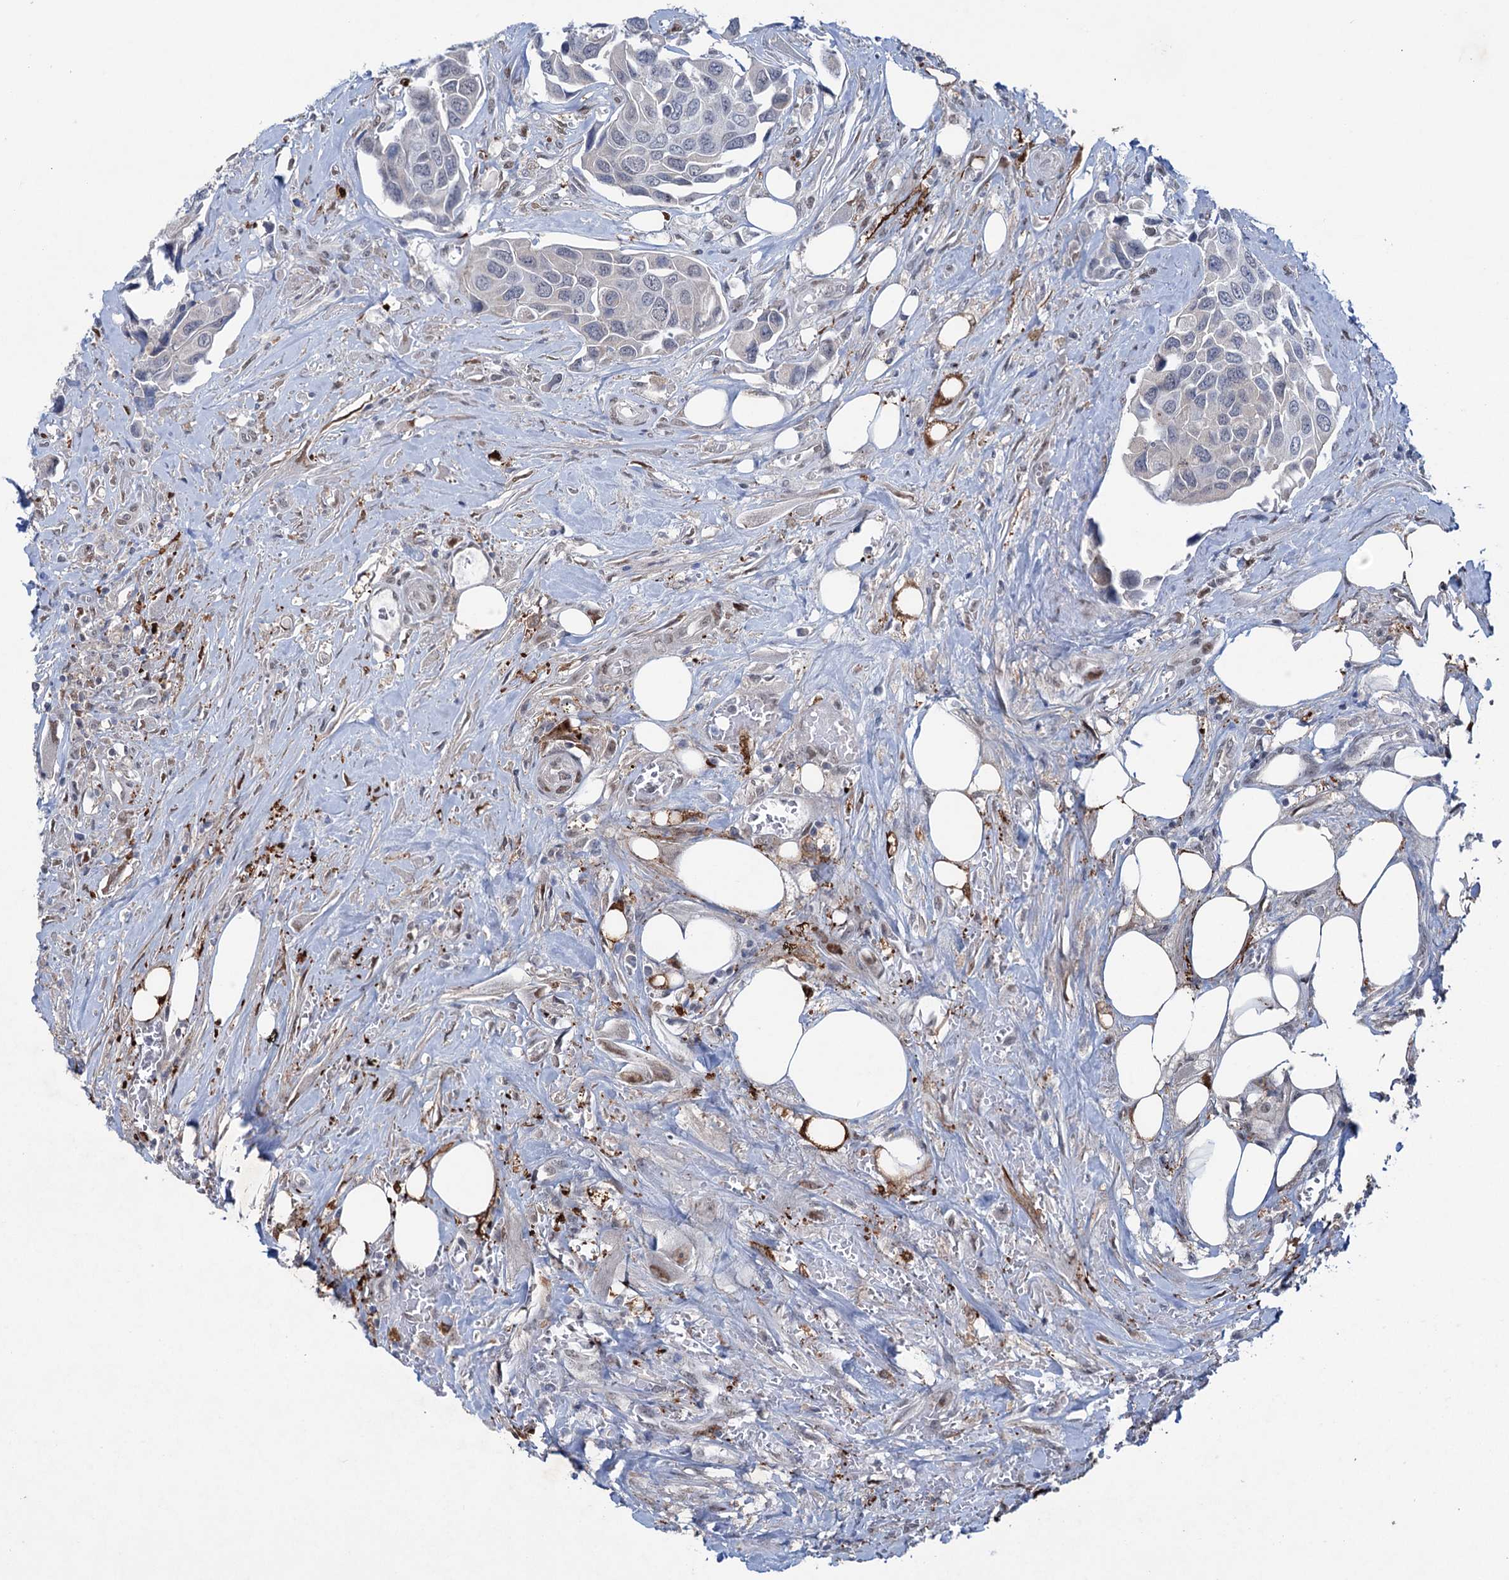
{"staining": {"intensity": "negative", "quantity": "none", "location": "none"}, "tissue": "urothelial cancer", "cell_type": "Tumor cells", "image_type": "cancer", "snomed": [{"axis": "morphology", "description": "Urothelial carcinoma, High grade"}, {"axis": "topography", "description": "Urinary bladder"}], "caption": "High-grade urothelial carcinoma was stained to show a protein in brown. There is no significant staining in tumor cells. Nuclei are stained in blue.", "gene": "FAM53A", "patient": {"sex": "male", "age": 74}}